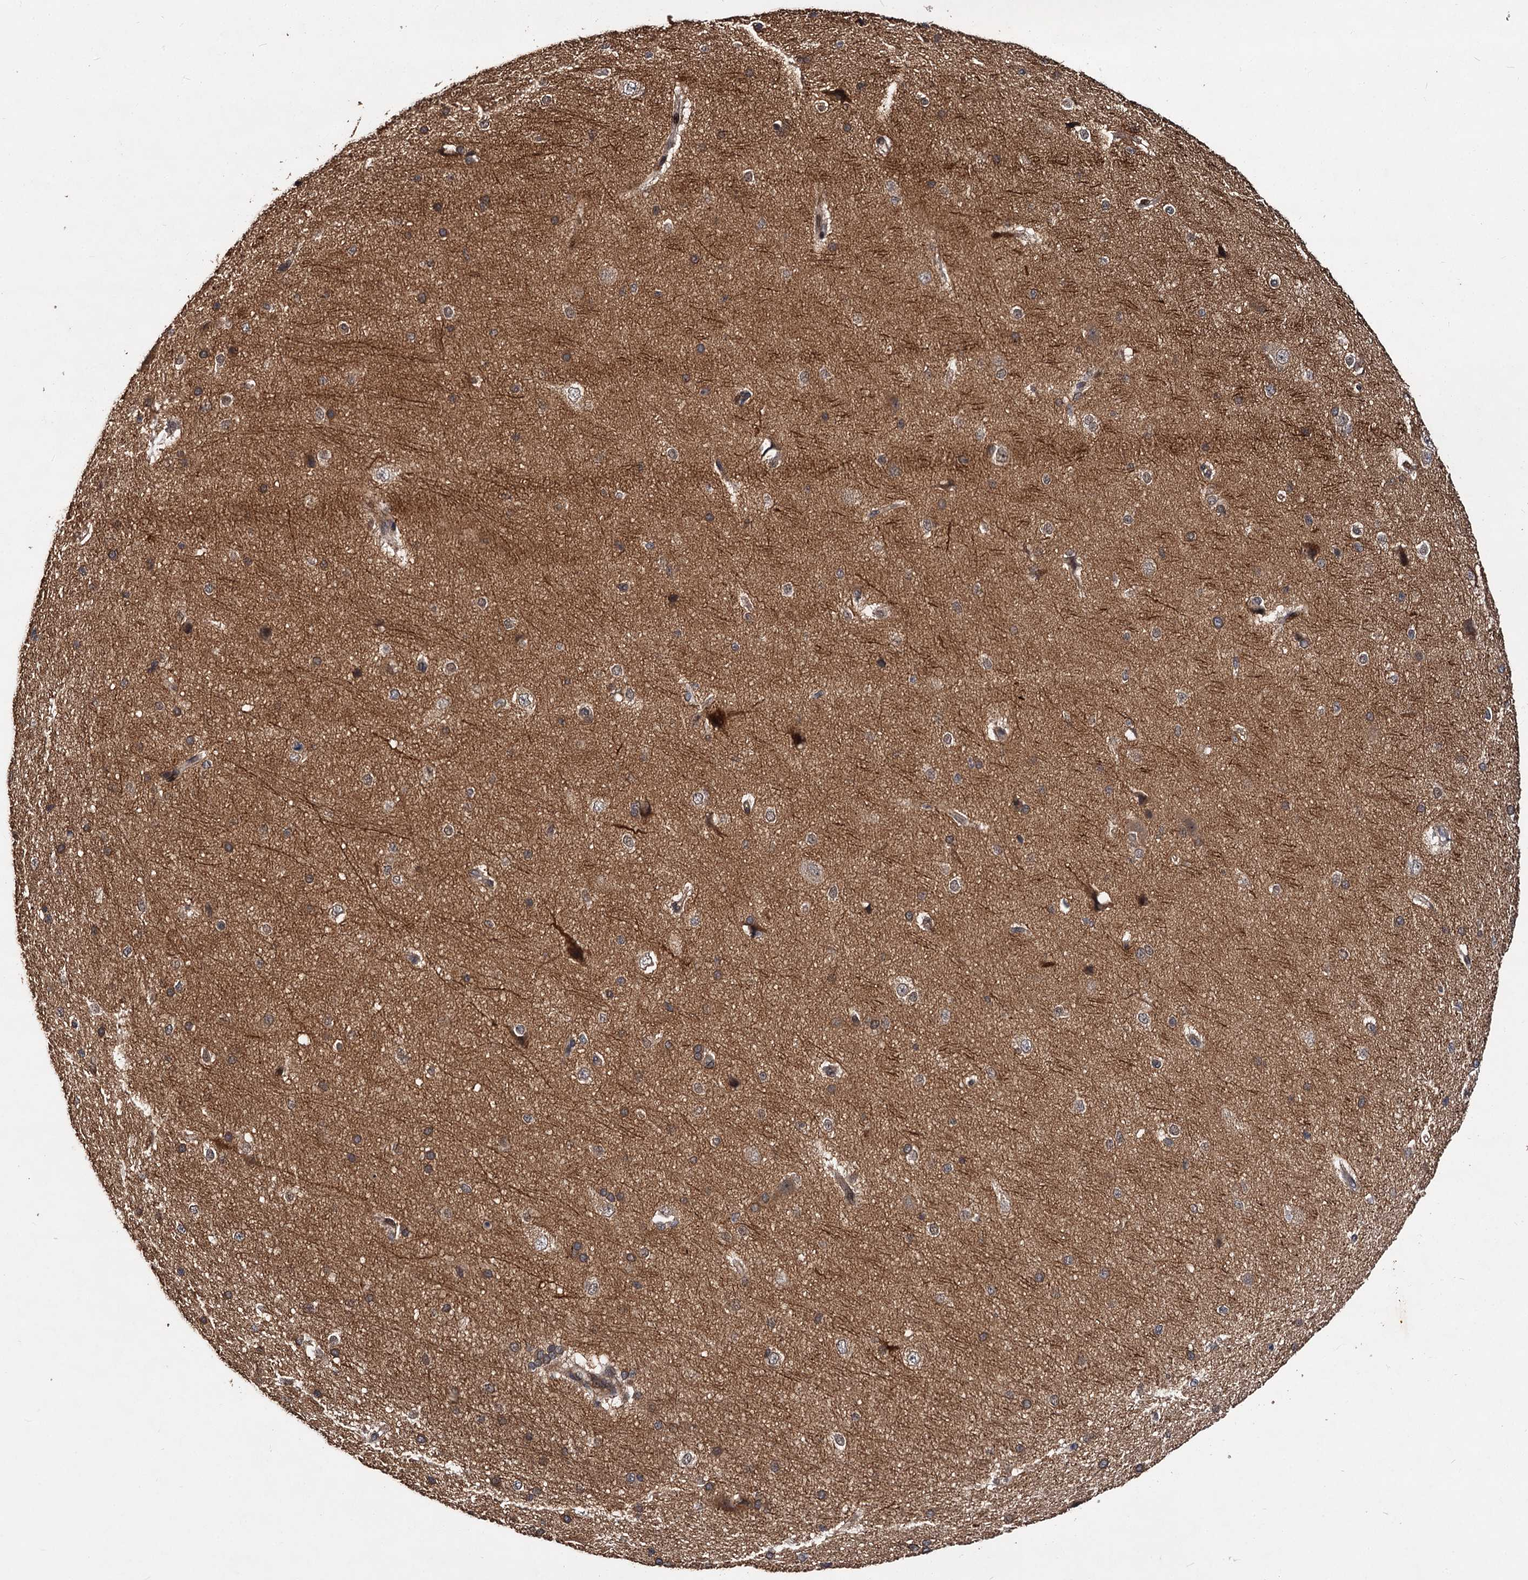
{"staining": {"intensity": "moderate", "quantity": "25%-75%", "location": "cytoplasmic/membranous,nuclear"}, "tissue": "cerebral cortex", "cell_type": "Endothelial cells", "image_type": "normal", "snomed": [{"axis": "morphology", "description": "Normal tissue, NOS"}, {"axis": "morphology", "description": "Developmental malformation"}, {"axis": "topography", "description": "Cerebral cortex"}], "caption": "Protein expression analysis of benign human cerebral cortex reveals moderate cytoplasmic/membranous,nuclear staining in about 25%-75% of endothelial cells.", "gene": "MBD6", "patient": {"sex": "female", "age": 30}}